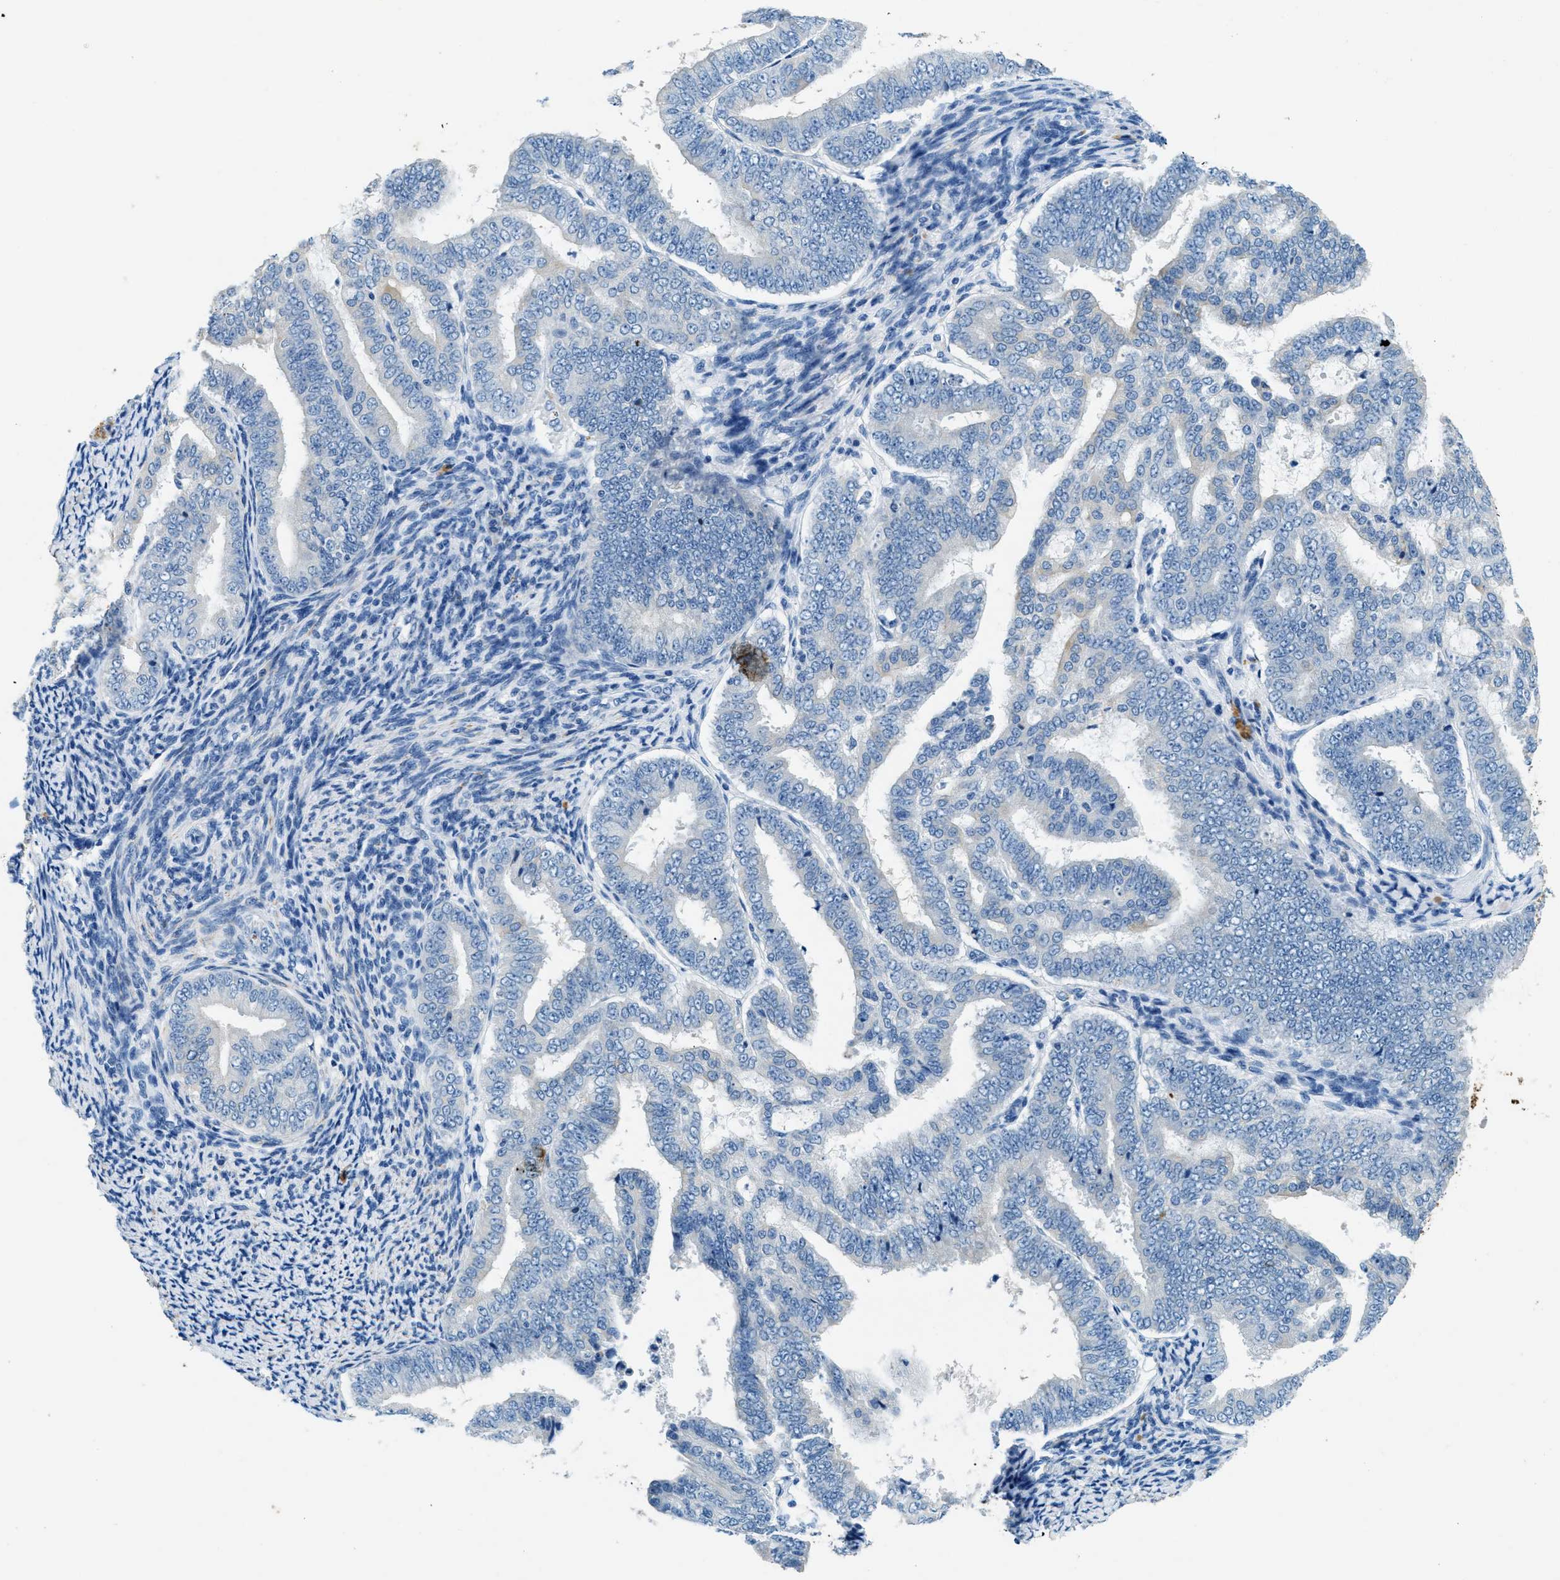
{"staining": {"intensity": "moderate", "quantity": "<25%", "location": "cytoplasmic/membranous"}, "tissue": "endometrial cancer", "cell_type": "Tumor cells", "image_type": "cancer", "snomed": [{"axis": "morphology", "description": "Adenocarcinoma, NOS"}, {"axis": "topography", "description": "Endometrium"}], "caption": "A micrograph of human endometrial cancer stained for a protein displays moderate cytoplasmic/membranous brown staining in tumor cells.", "gene": "CFAP20", "patient": {"sex": "female", "age": 63}}